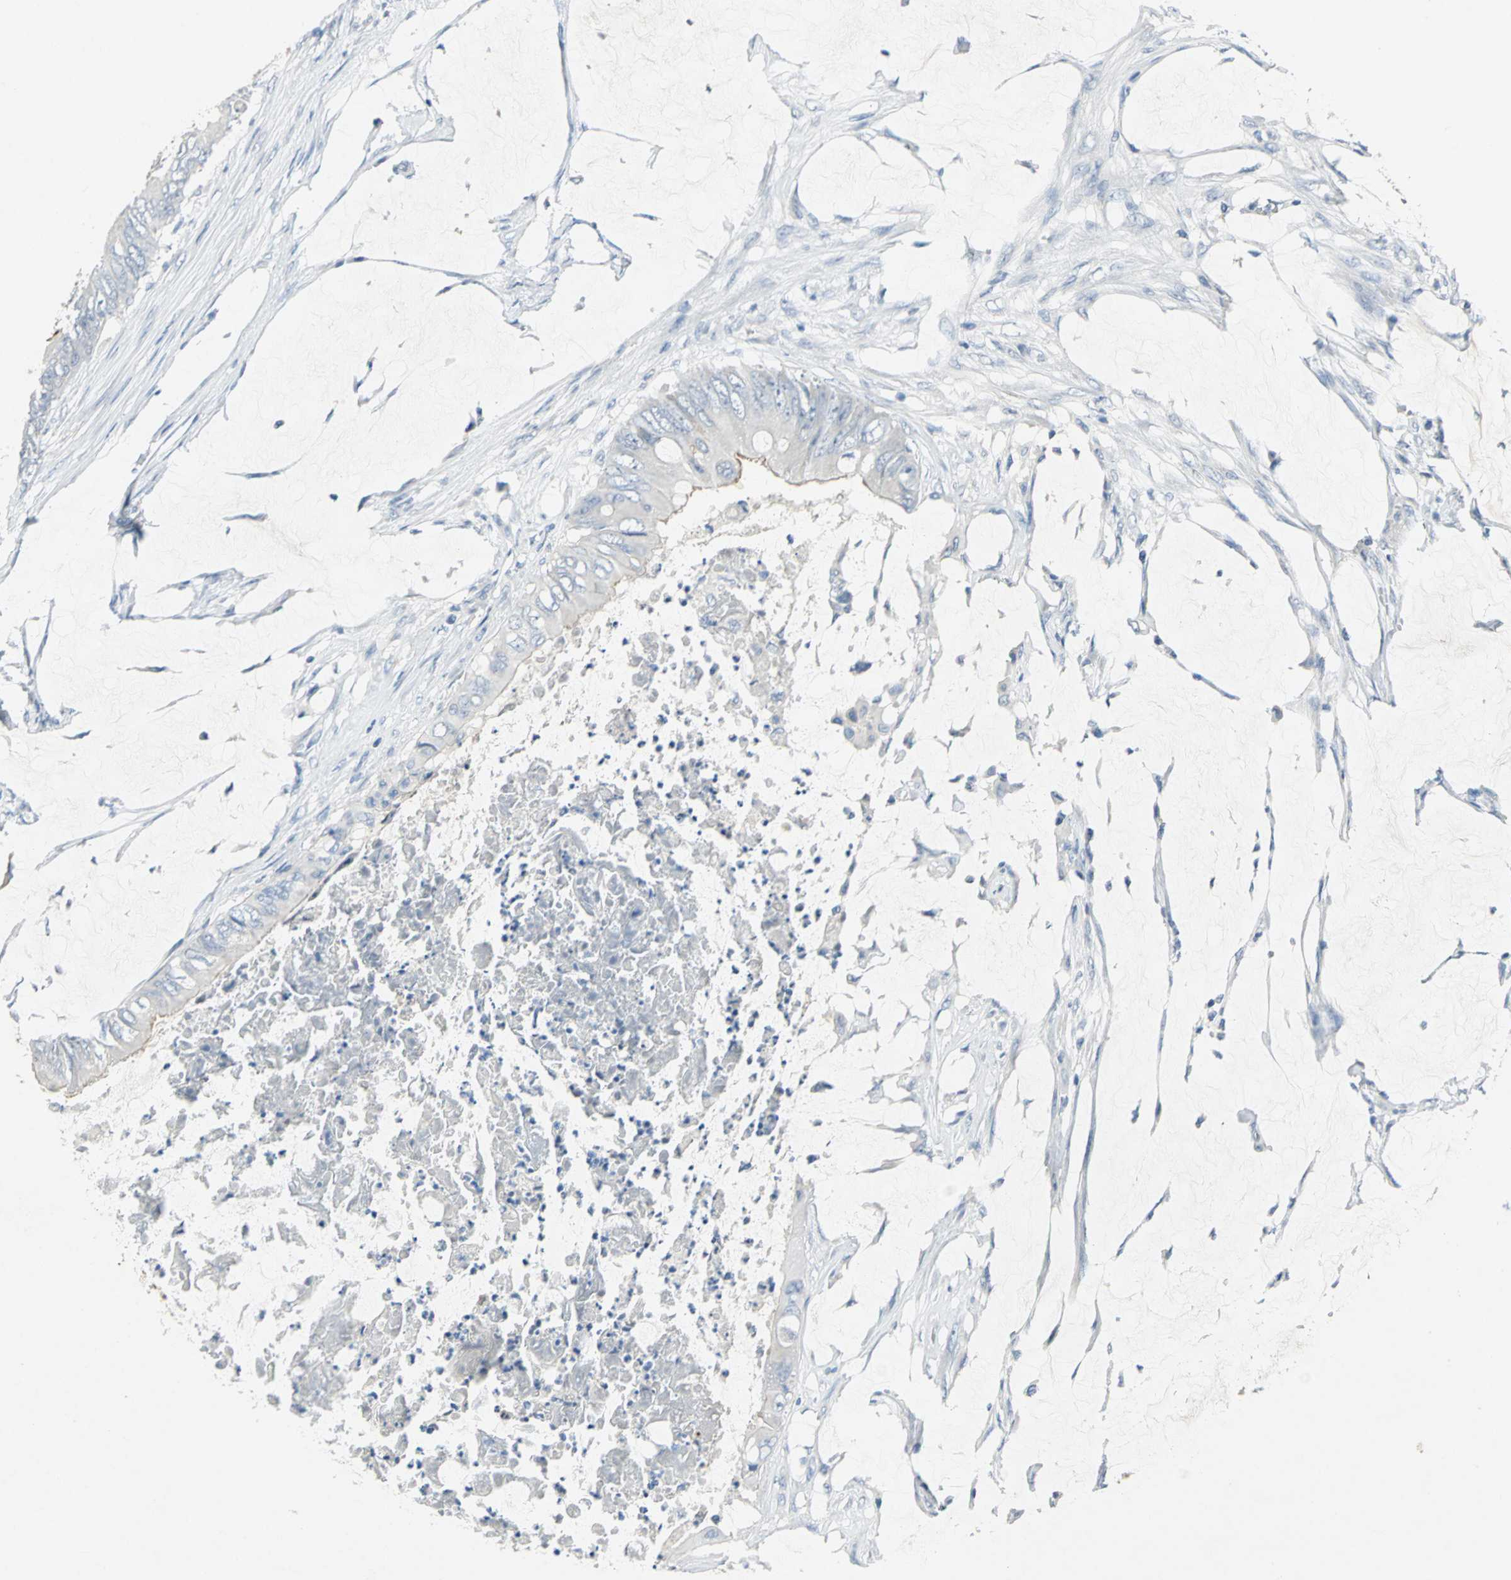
{"staining": {"intensity": "negative", "quantity": "none", "location": "none"}, "tissue": "colorectal cancer", "cell_type": "Tumor cells", "image_type": "cancer", "snomed": [{"axis": "morphology", "description": "Normal tissue, NOS"}, {"axis": "morphology", "description": "Adenocarcinoma, NOS"}, {"axis": "topography", "description": "Rectum"}, {"axis": "topography", "description": "Peripheral nerve tissue"}], "caption": "Immunohistochemical staining of colorectal cancer displays no significant staining in tumor cells.", "gene": "PTGDS", "patient": {"sex": "female", "age": 77}}